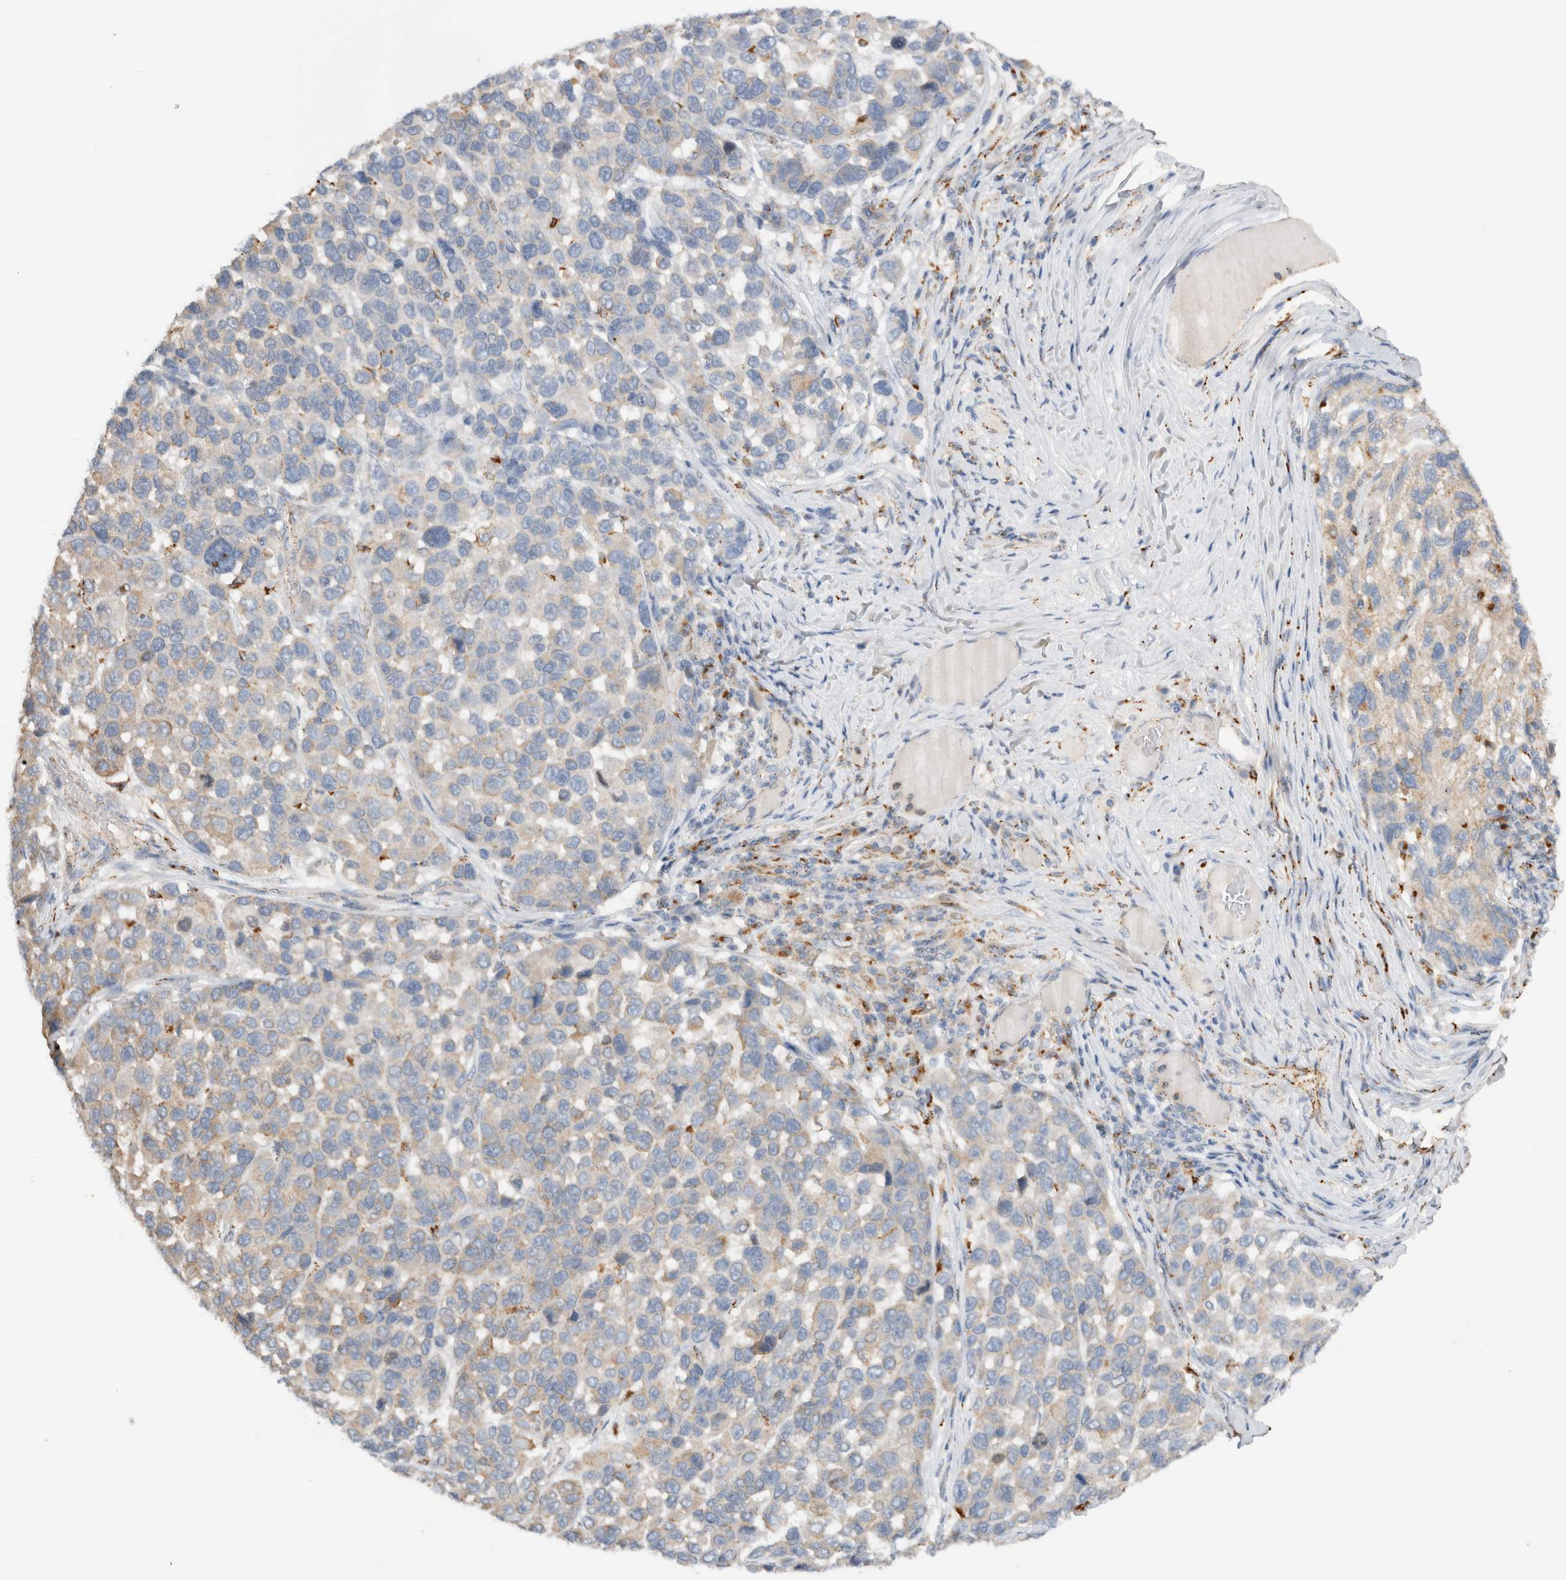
{"staining": {"intensity": "weak", "quantity": "<25%", "location": "cytoplasmic/membranous"}, "tissue": "melanoma", "cell_type": "Tumor cells", "image_type": "cancer", "snomed": [{"axis": "morphology", "description": "Malignant melanoma, NOS"}, {"axis": "topography", "description": "Skin"}], "caption": "Histopathology image shows no significant protein positivity in tumor cells of malignant melanoma.", "gene": "GNS", "patient": {"sex": "male", "age": 53}}